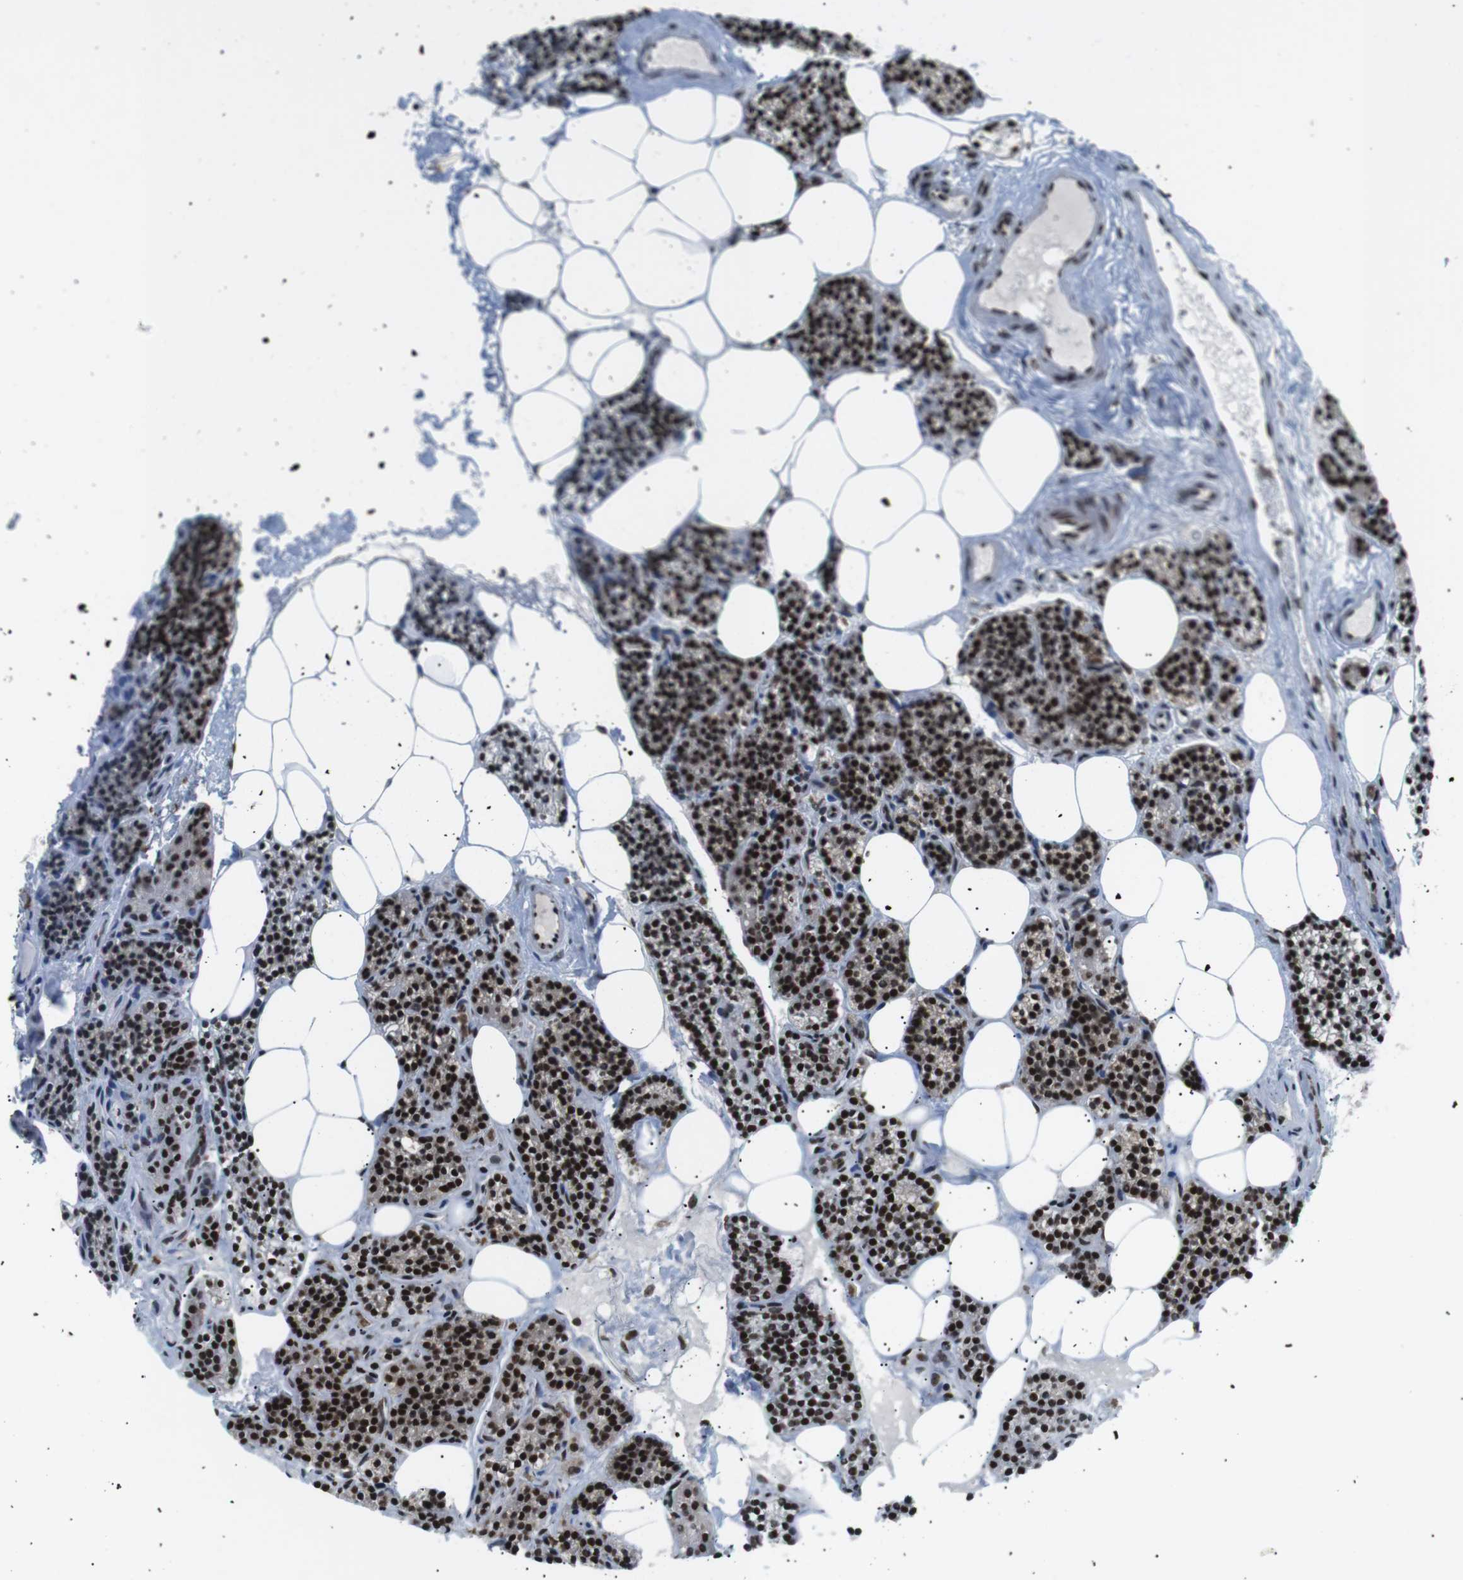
{"staining": {"intensity": "strong", "quantity": ">75%", "location": "cytoplasmic/membranous,nuclear"}, "tissue": "parathyroid gland", "cell_type": "Glandular cells", "image_type": "normal", "snomed": [{"axis": "morphology", "description": "Normal tissue, NOS"}, {"axis": "morphology", "description": "Adenoma, NOS"}, {"axis": "topography", "description": "Parathyroid gland"}], "caption": "Parathyroid gland stained with immunohistochemistry (IHC) exhibits strong cytoplasmic/membranous,nuclear staining in about >75% of glandular cells. The protein is stained brown, and the nuclei are stained in blue (DAB (3,3'-diaminobenzidine) IHC with brightfield microscopy, high magnification).", "gene": "CDC27", "patient": {"sex": "female", "age": 74}}